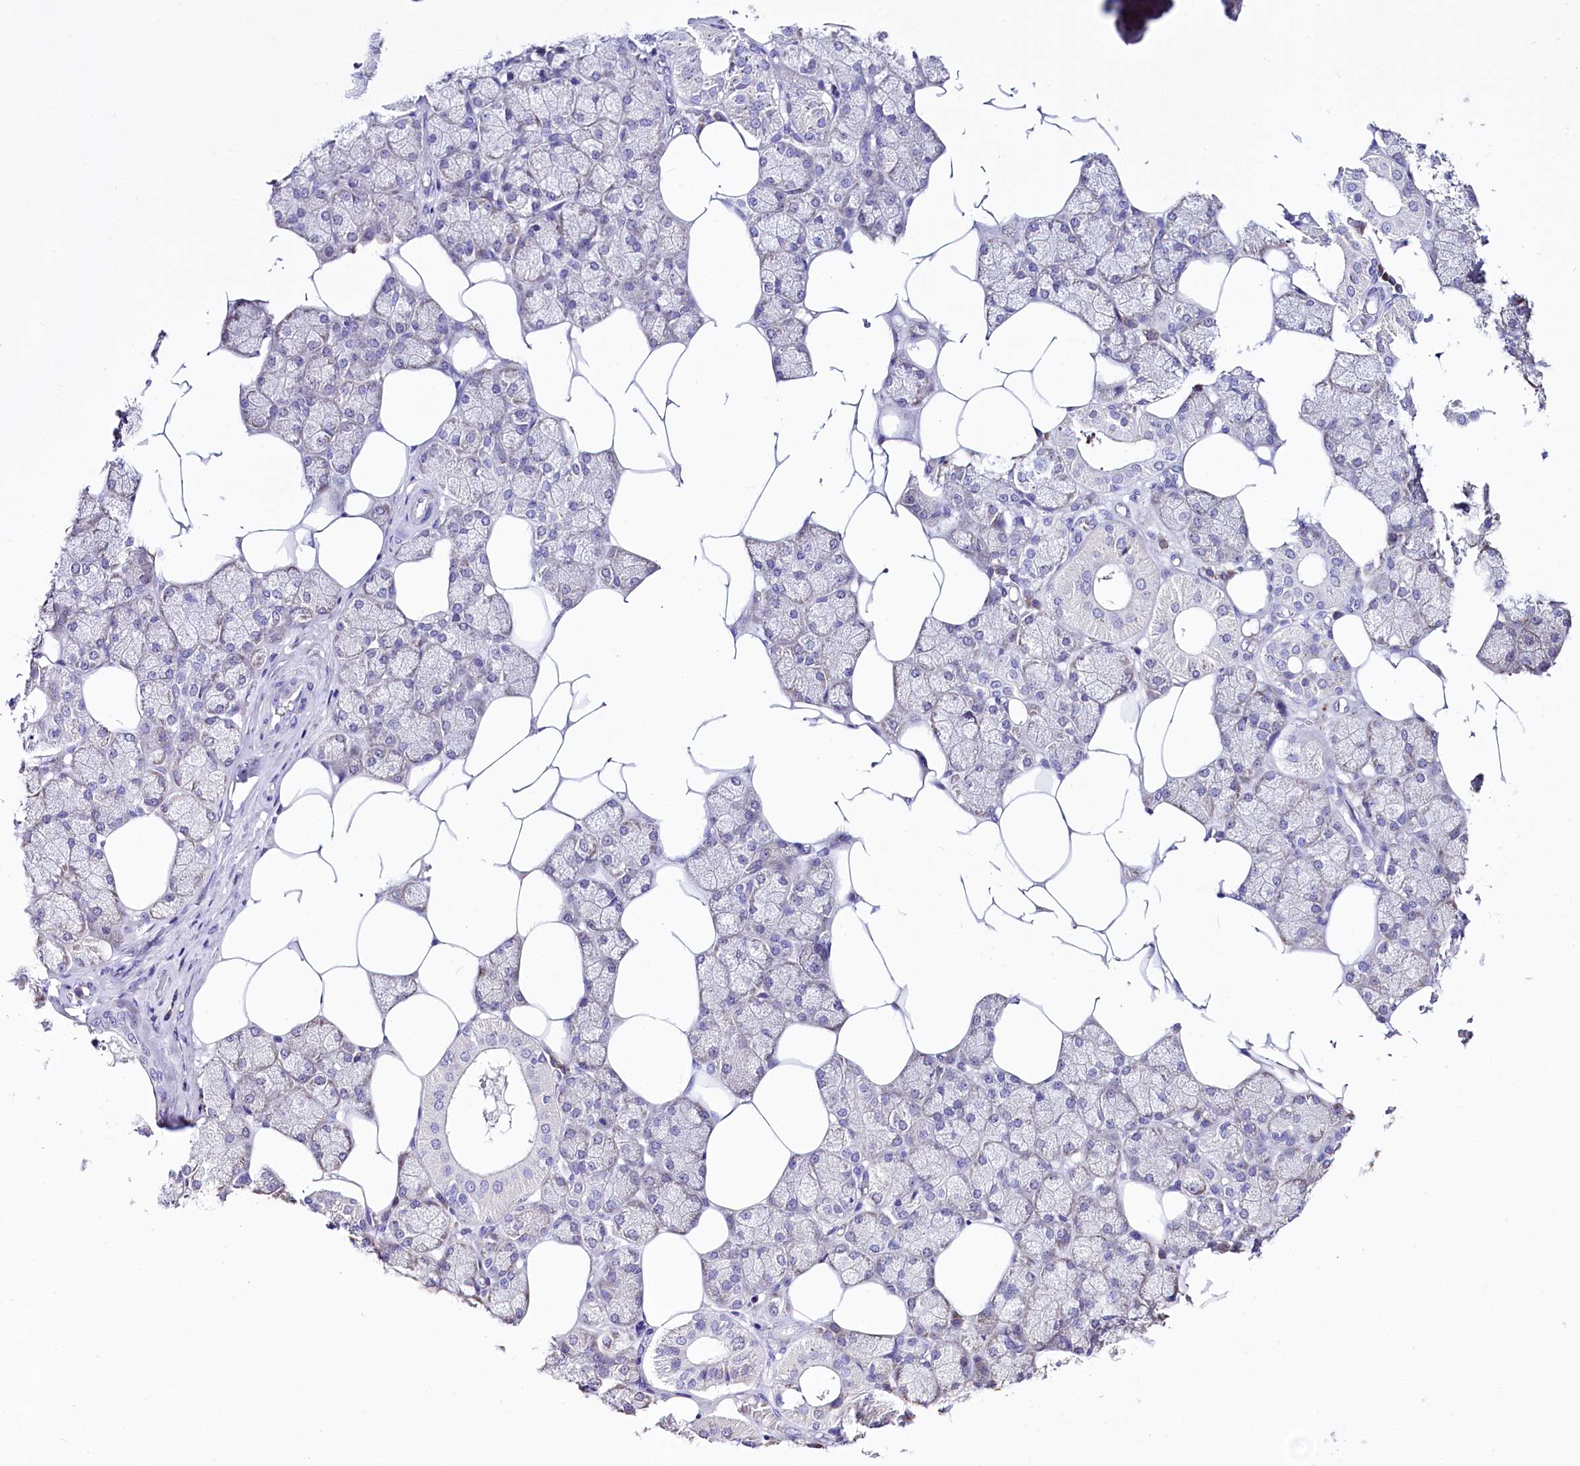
{"staining": {"intensity": "weak", "quantity": "<25%", "location": "nuclear"}, "tissue": "salivary gland", "cell_type": "Glandular cells", "image_type": "normal", "snomed": [{"axis": "morphology", "description": "Normal tissue, NOS"}, {"axis": "topography", "description": "Salivary gland"}], "caption": "IHC histopathology image of unremarkable salivary gland stained for a protein (brown), which shows no positivity in glandular cells.", "gene": "SPATS2", "patient": {"sex": "male", "age": 62}}